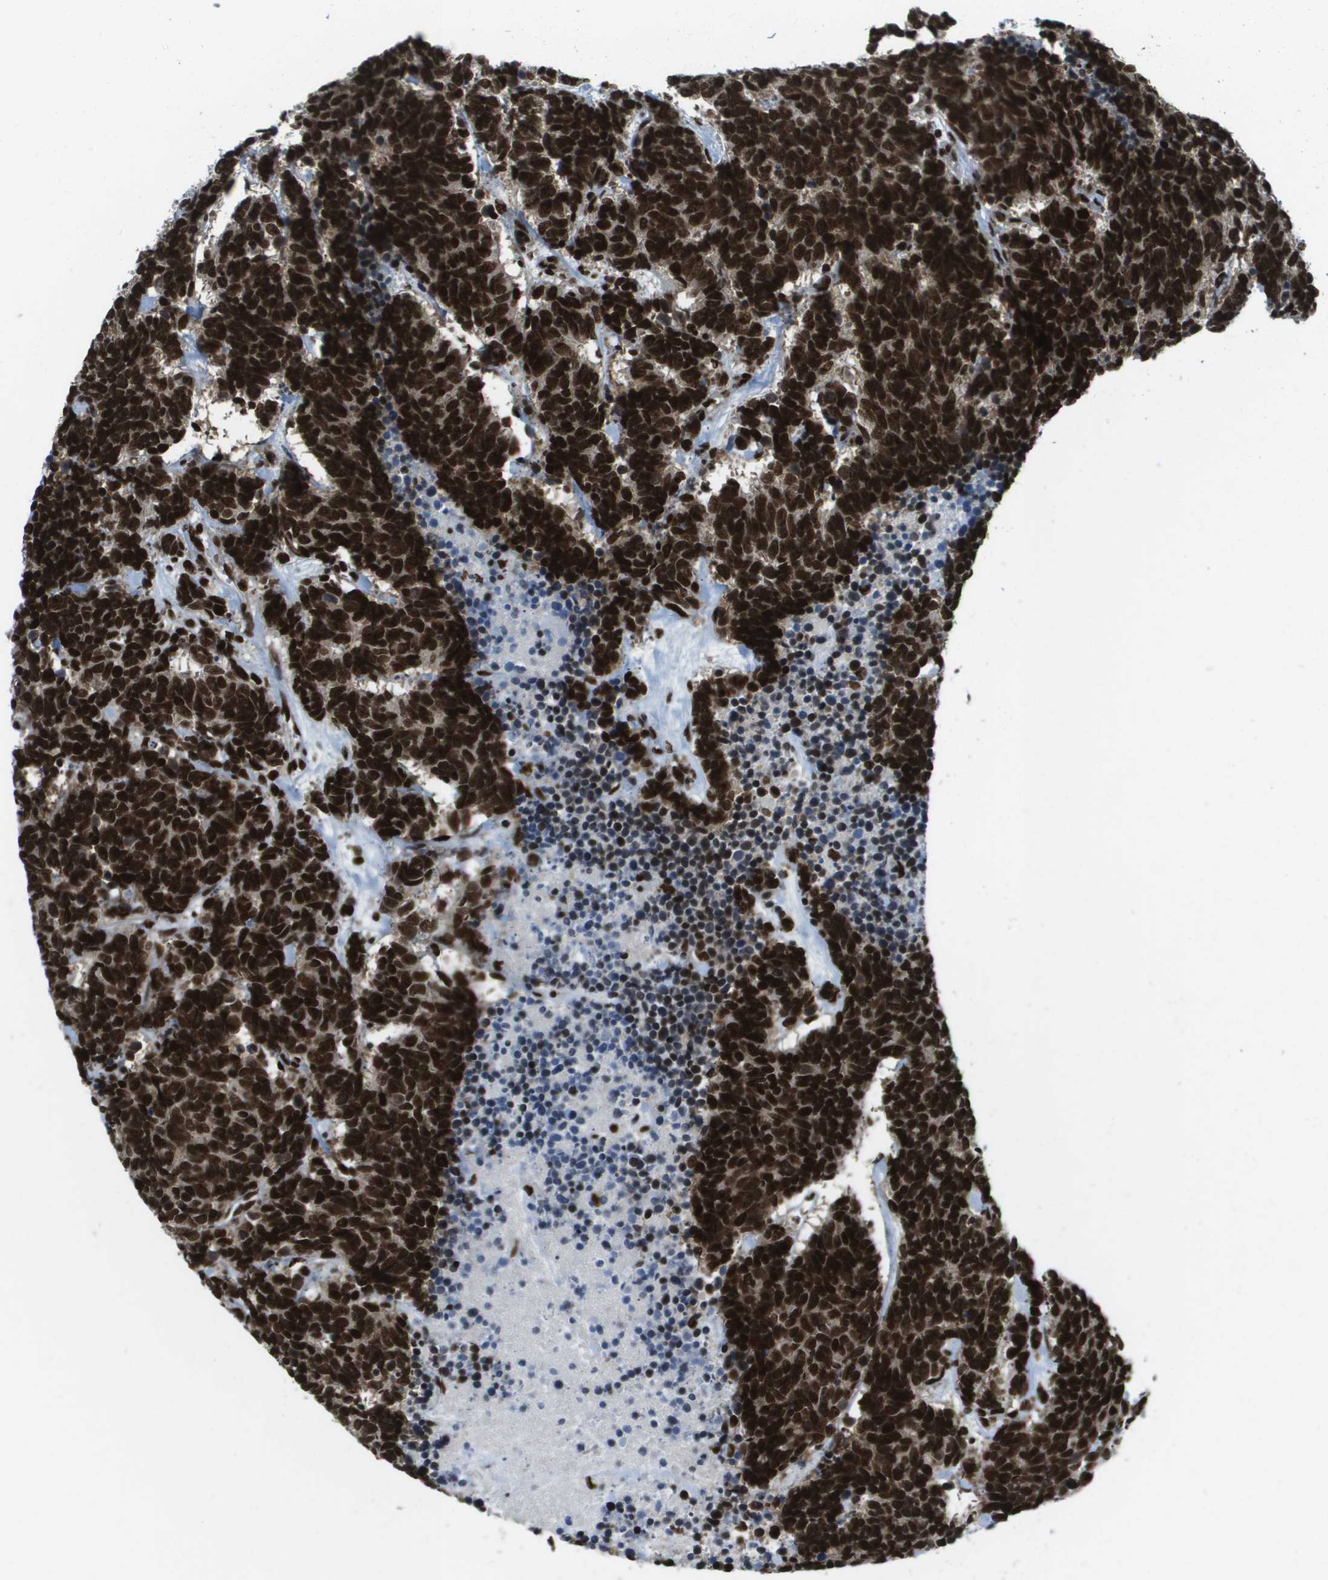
{"staining": {"intensity": "strong", "quantity": ">75%", "location": "nuclear"}, "tissue": "carcinoid", "cell_type": "Tumor cells", "image_type": "cancer", "snomed": [{"axis": "morphology", "description": "Carcinoma, NOS"}, {"axis": "morphology", "description": "Carcinoid, malignant, NOS"}, {"axis": "topography", "description": "Urinary bladder"}], "caption": "Strong nuclear expression for a protein is appreciated in about >75% of tumor cells of carcinoid using immunohistochemistry.", "gene": "GLYR1", "patient": {"sex": "male", "age": 57}}